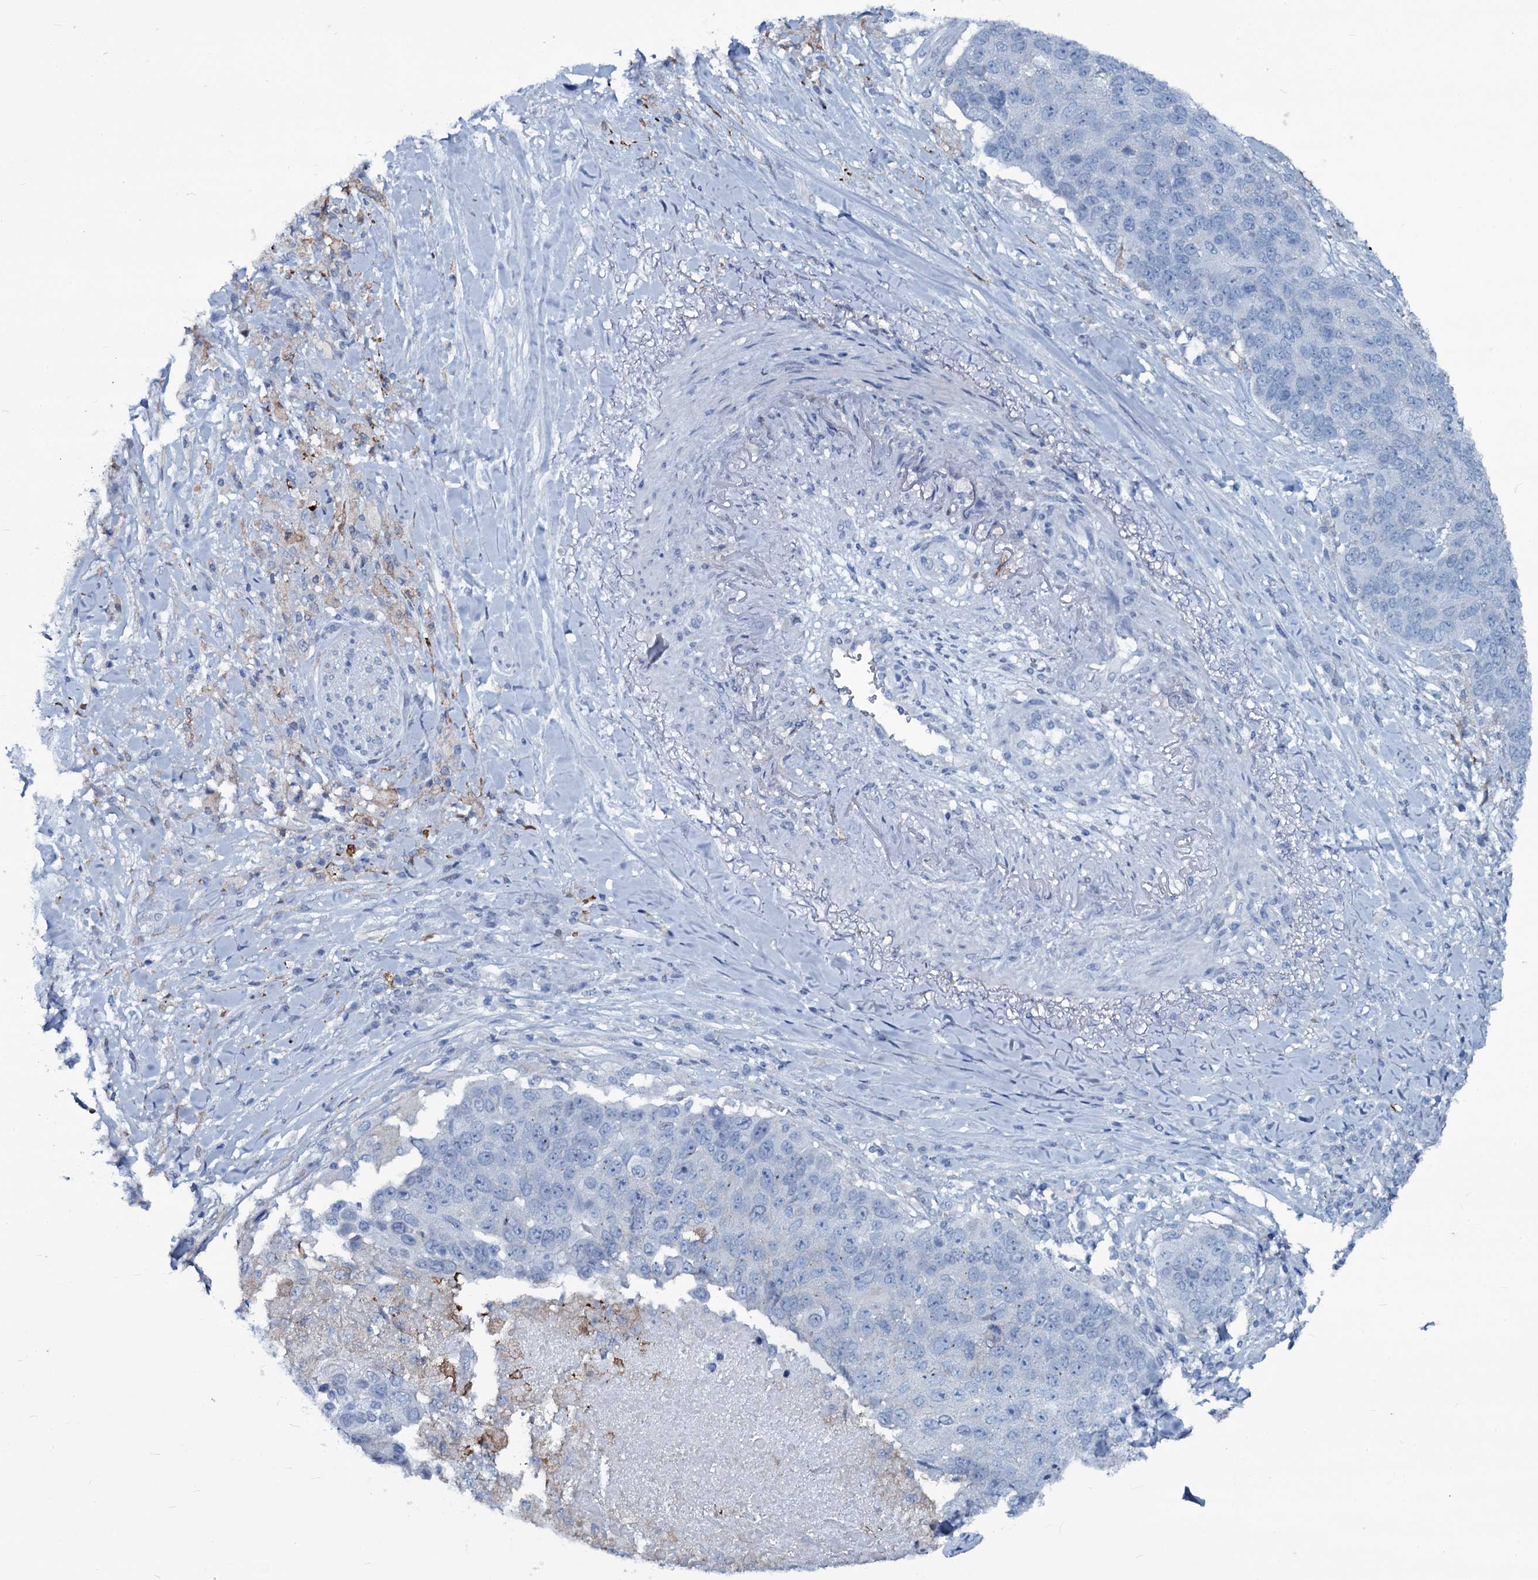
{"staining": {"intensity": "negative", "quantity": "none", "location": "none"}, "tissue": "lung cancer", "cell_type": "Tumor cells", "image_type": "cancer", "snomed": [{"axis": "morphology", "description": "Normal tissue, NOS"}, {"axis": "morphology", "description": "Squamous cell carcinoma, NOS"}, {"axis": "topography", "description": "Lymph node"}, {"axis": "topography", "description": "Lung"}], "caption": "Micrograph shows no protein expression in tumor cells of squamous cell carcinoma (lung) tissue.", "gene": "SLC4A7", "patient": {"sex": "male", "age": 66}}